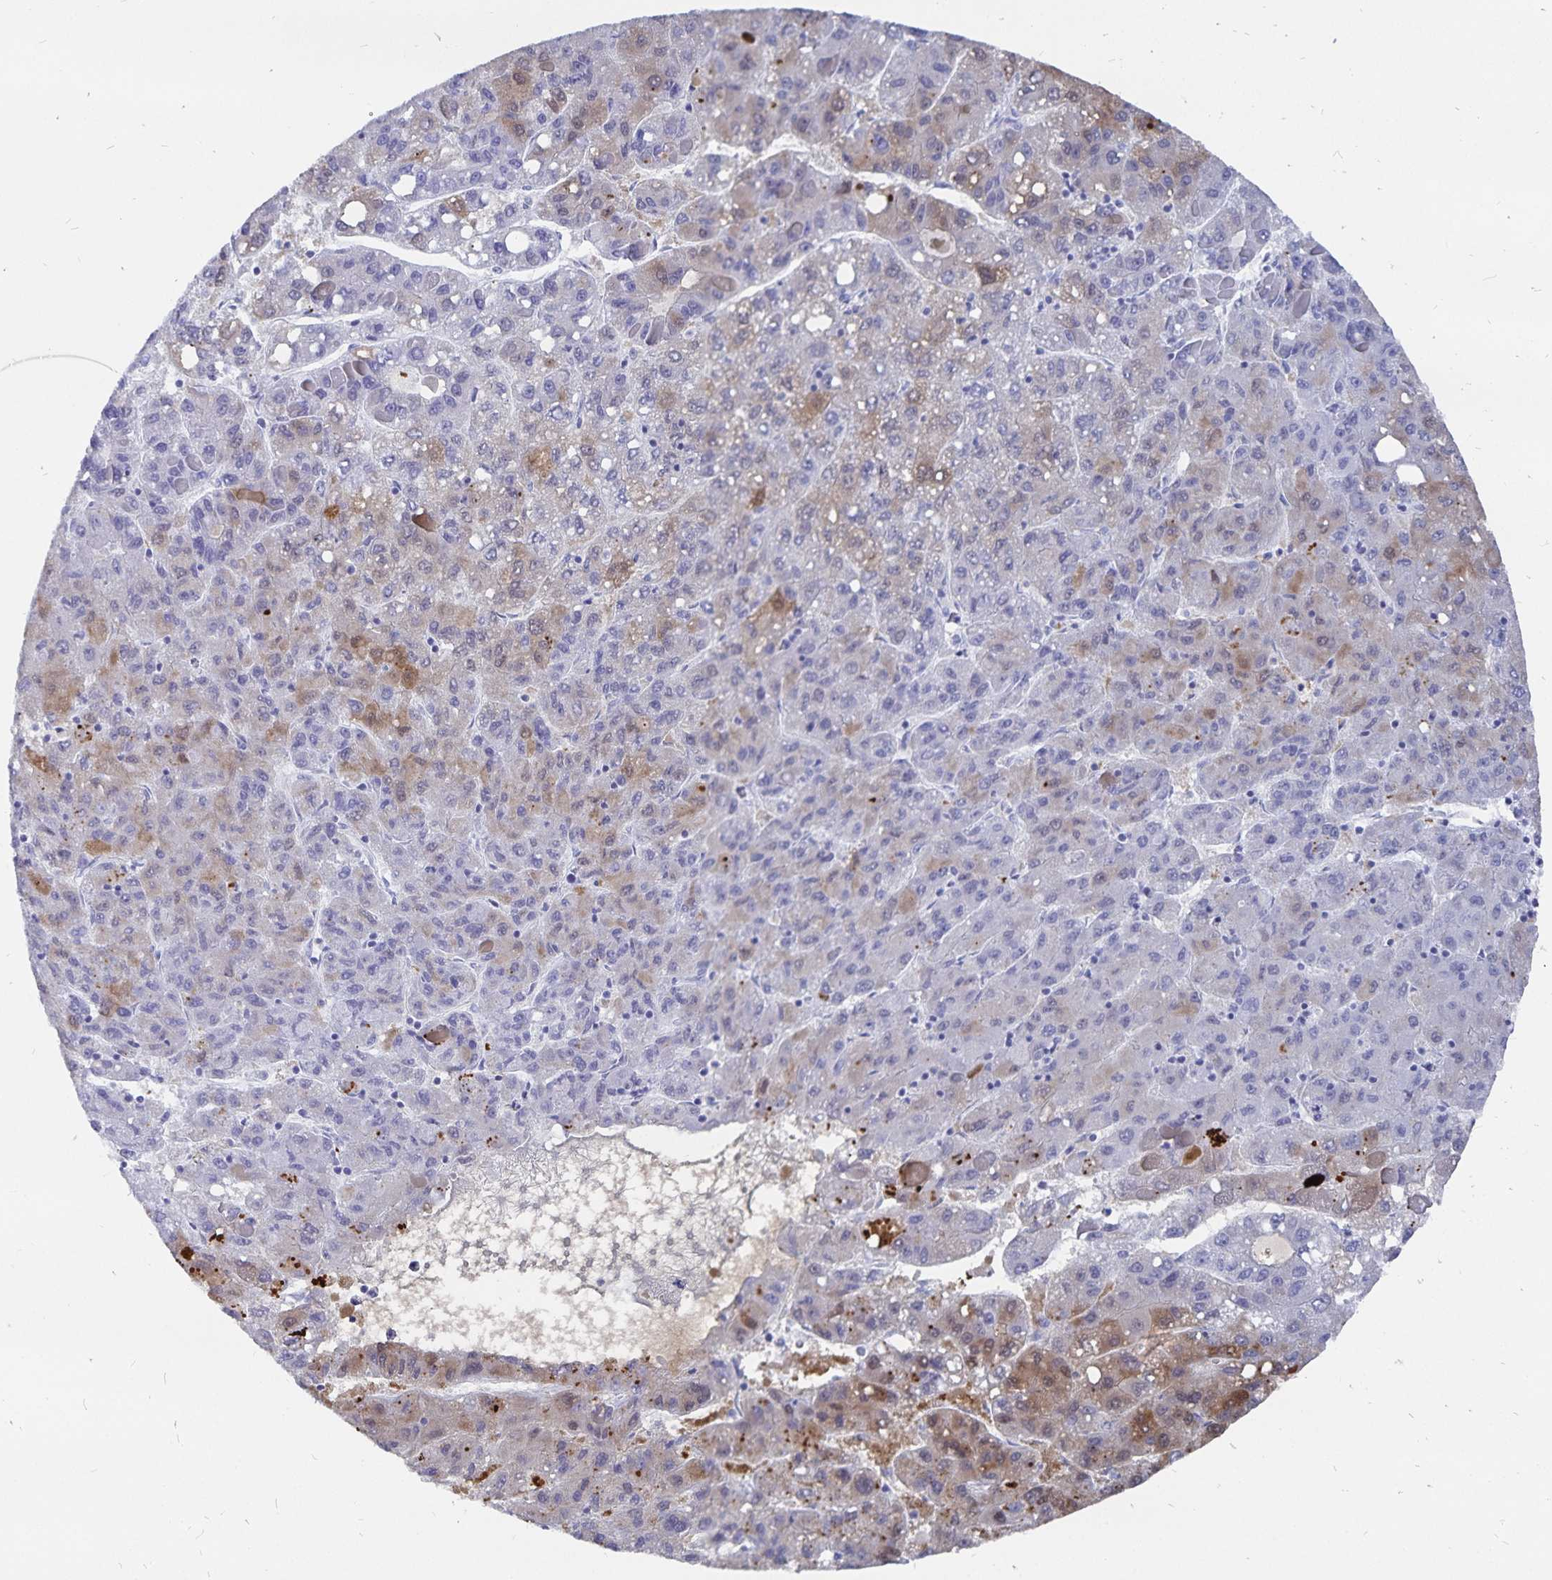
{"staining": {"intensity": "moderate", "quantity": "25%-75%", "location": "cytoplasmic/membranous"}, "tissue": "liver cancer", "cell_type": "Tumor cells", "image_type": "cancer", "snomed": [{"axis": "morphology", "description": "Carcinoma, Hepatocellular, NOS"}, {"axis": "topography", "description": "Liver"}], "caption": "A brown stain highlights moderate cytoplasmic/membranous positivity of a protein in human liver hepatocellular carcinoma tumor cells.", "gene": "ADH1A", "patient": {"sex": "female", "age": 82}}